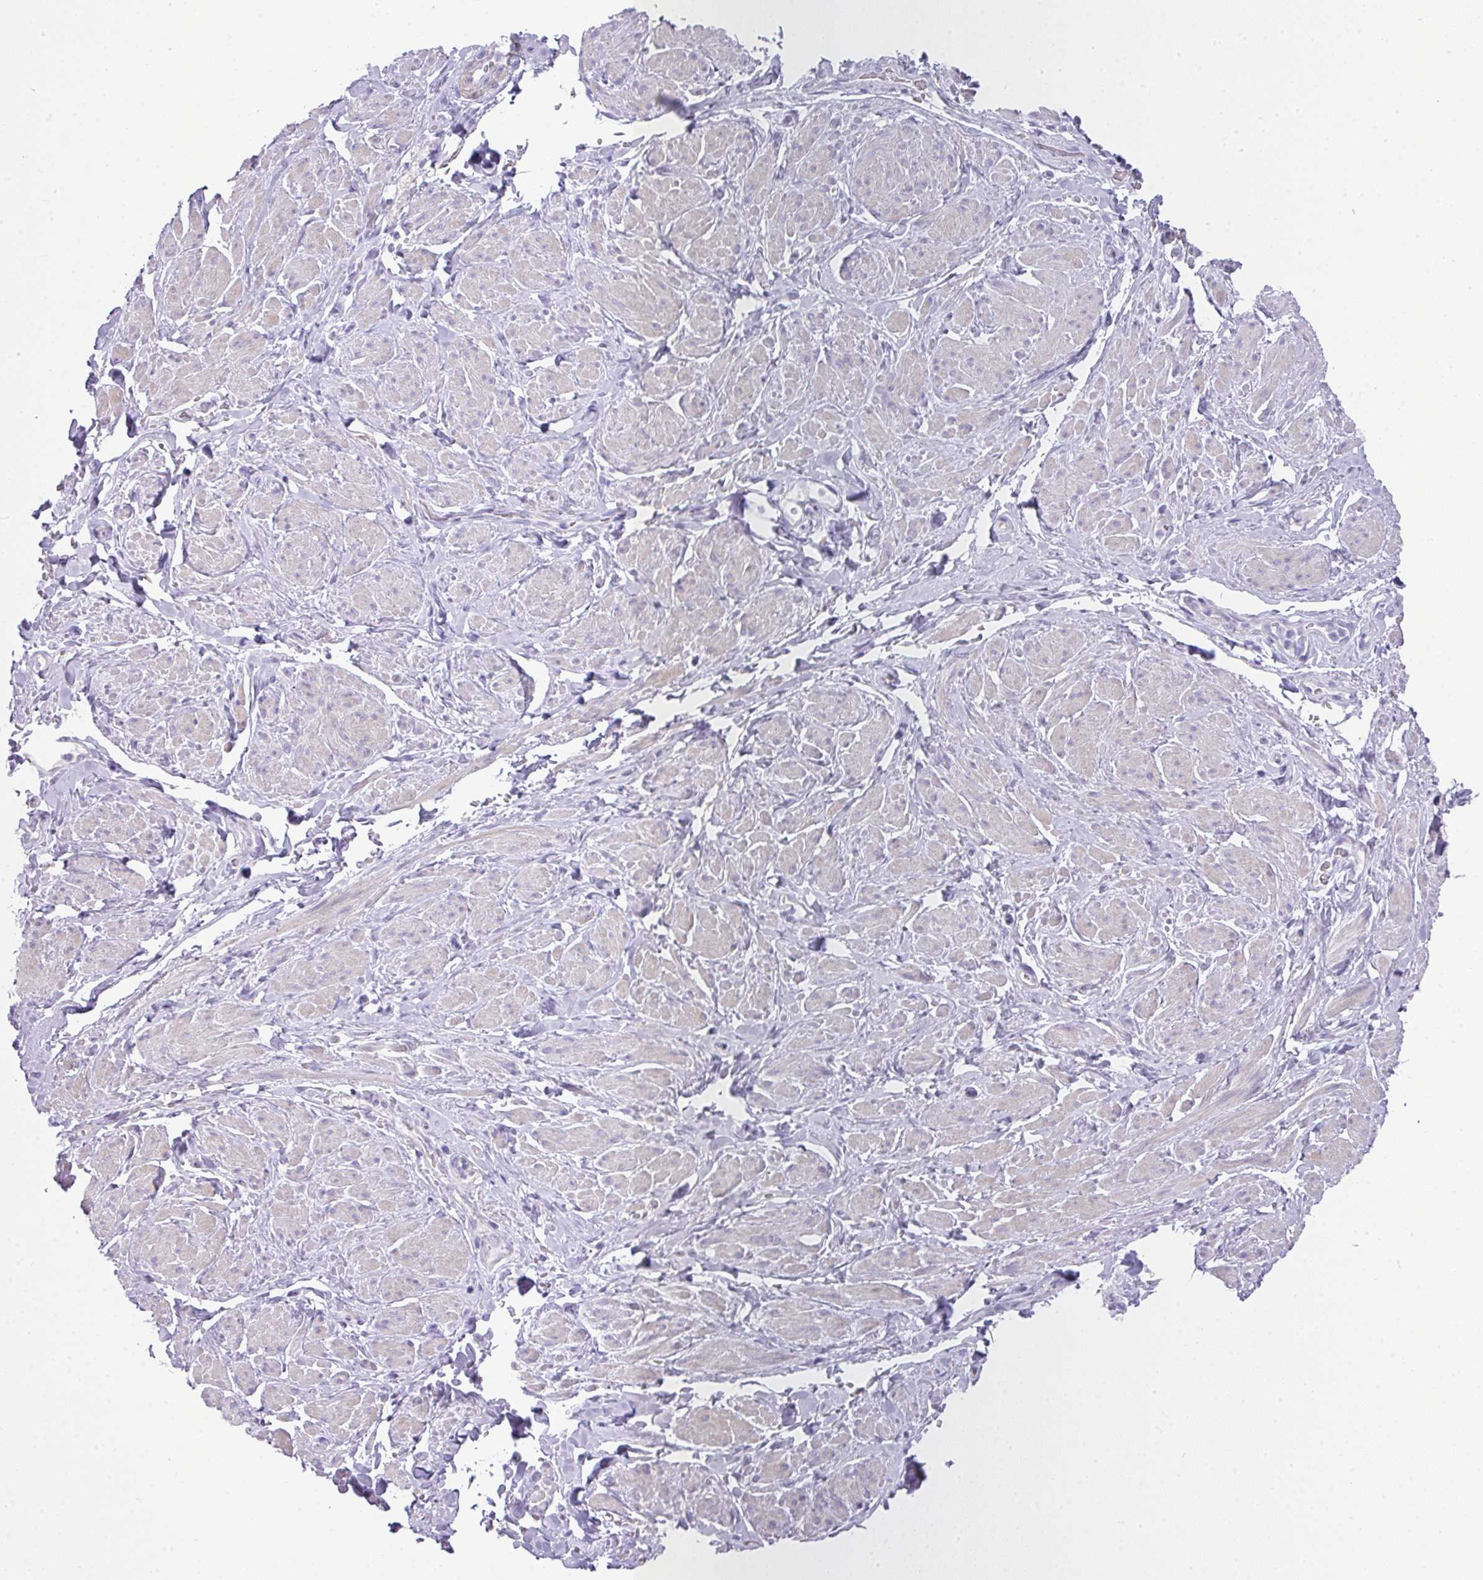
{"staining": {"intensity": "negative", "quantity": "none", "location": "none"}, "tissue": "smooth muscle", "cell_type": "Smooth muscle cells", "image_type": "normal", "snomed": [{"axis": "morphology", "description": "Normal tissue, NOS"}, {"axis": "topography", "description": "Smooth muscle"}, {"axis": "topography", "description": "Peripheral nerve tissue"}], "caption": "The photomicrograph demonstrates no significant staining in smooth muscle cells of smooth muscle. The staining is performed using DAB brown chromogen with nuclei counter-stained in using hematoxylin.", "gene": "GLI4", "patient": {"sex": "male", "age": 69}}